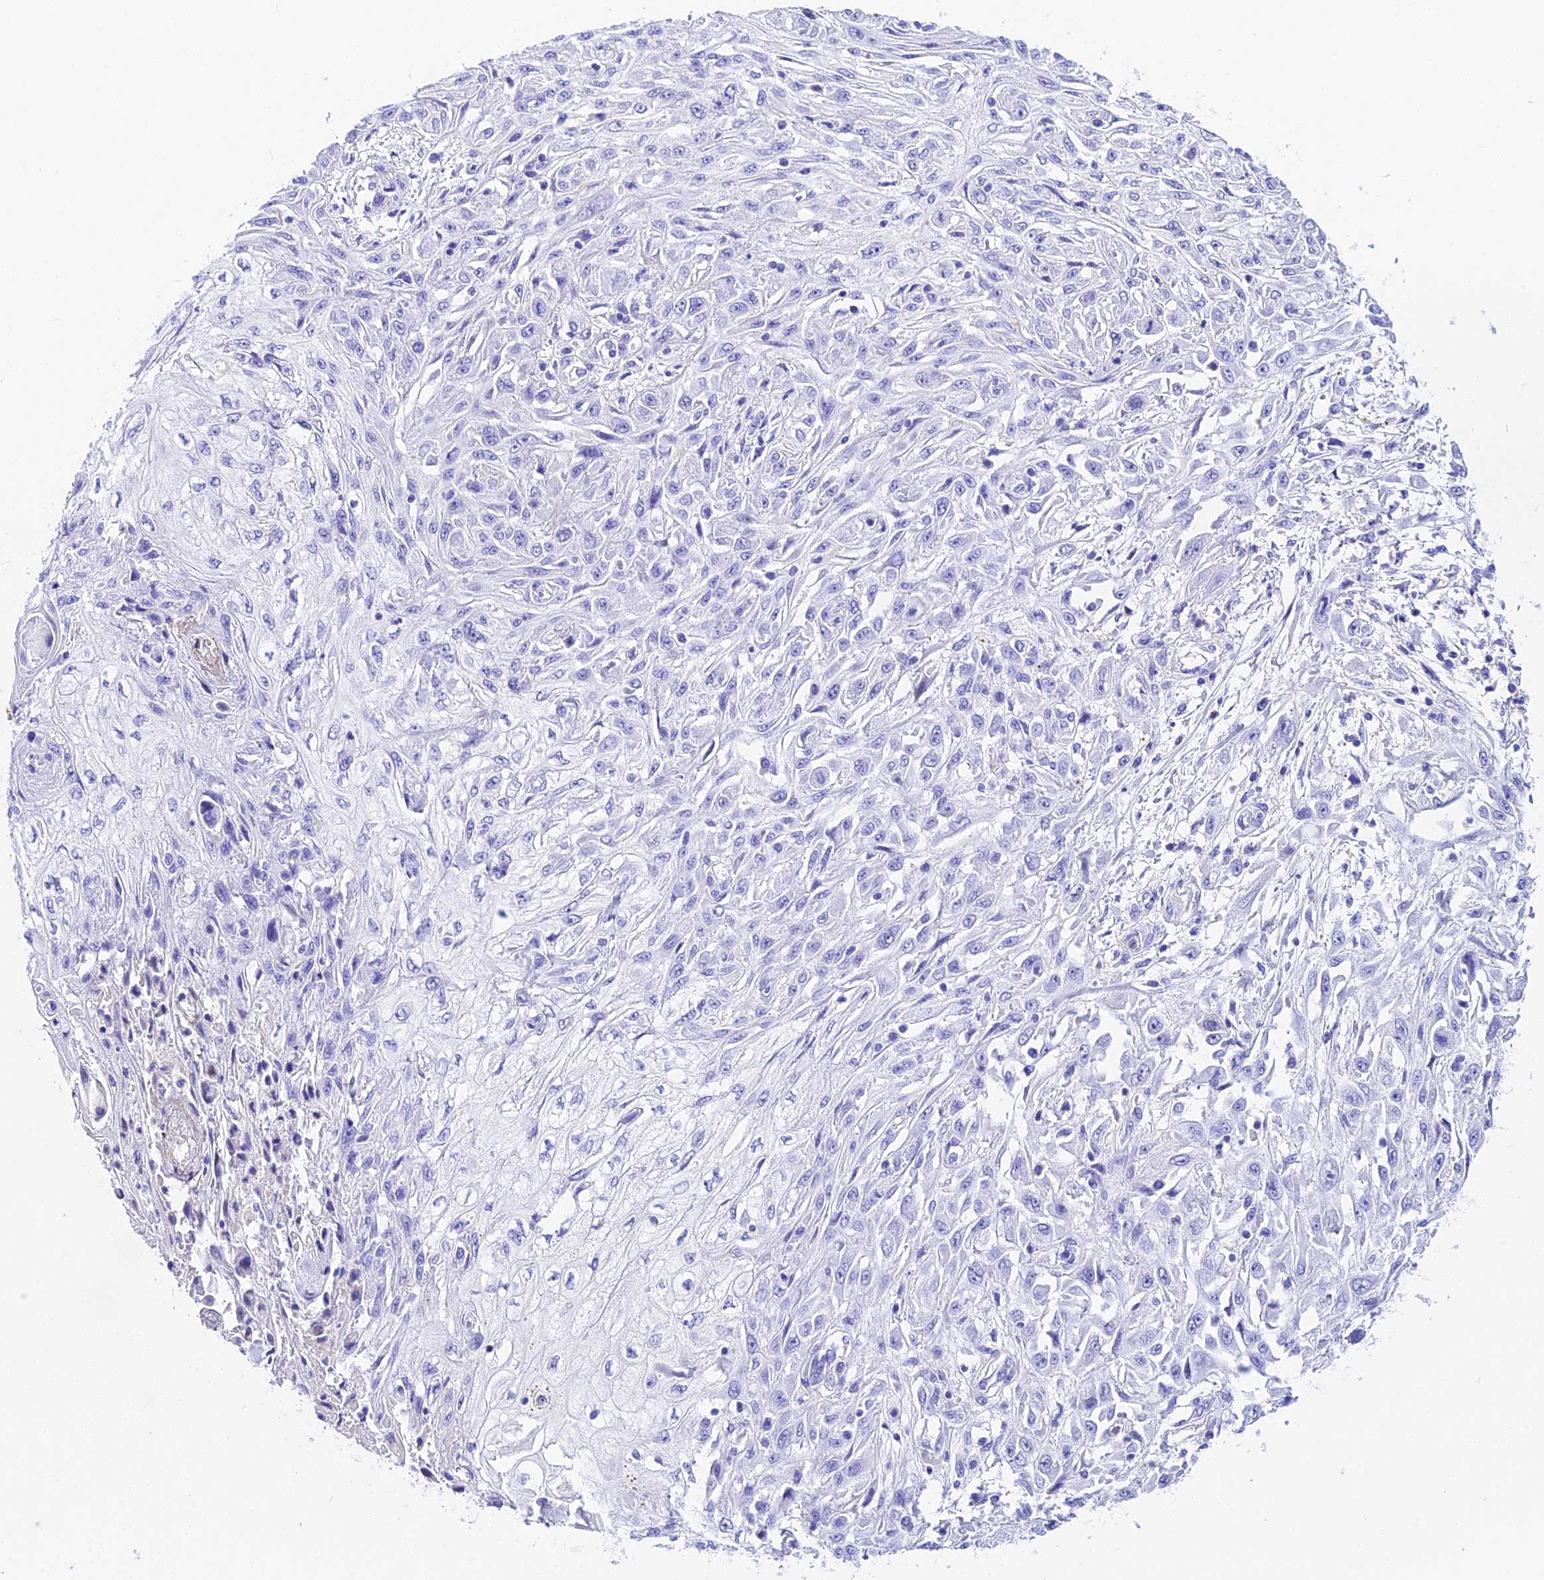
{"staining": {"intensity": "negative", "quantity": "none", "location": "none"}, "tissue": "skin cancer", "cell_type": "Tumor cells", "image_type": "cancer", "snomed": [{"axis": "morphology", "description": "Squamous cell carcinoma, NOS"}, {"axis": "morphology", "description": "Squamous cell carcinoma, metastatic, NOS"}, {"axis": "topography", "description": "Skin"}, {"axis": "topography", "description": "Lymph node"}], "caption": "Tumor cells show no significant protein expression in skin cancer.", "gene": "PSG11", "patient": {"sex": "male", "age": 75}}